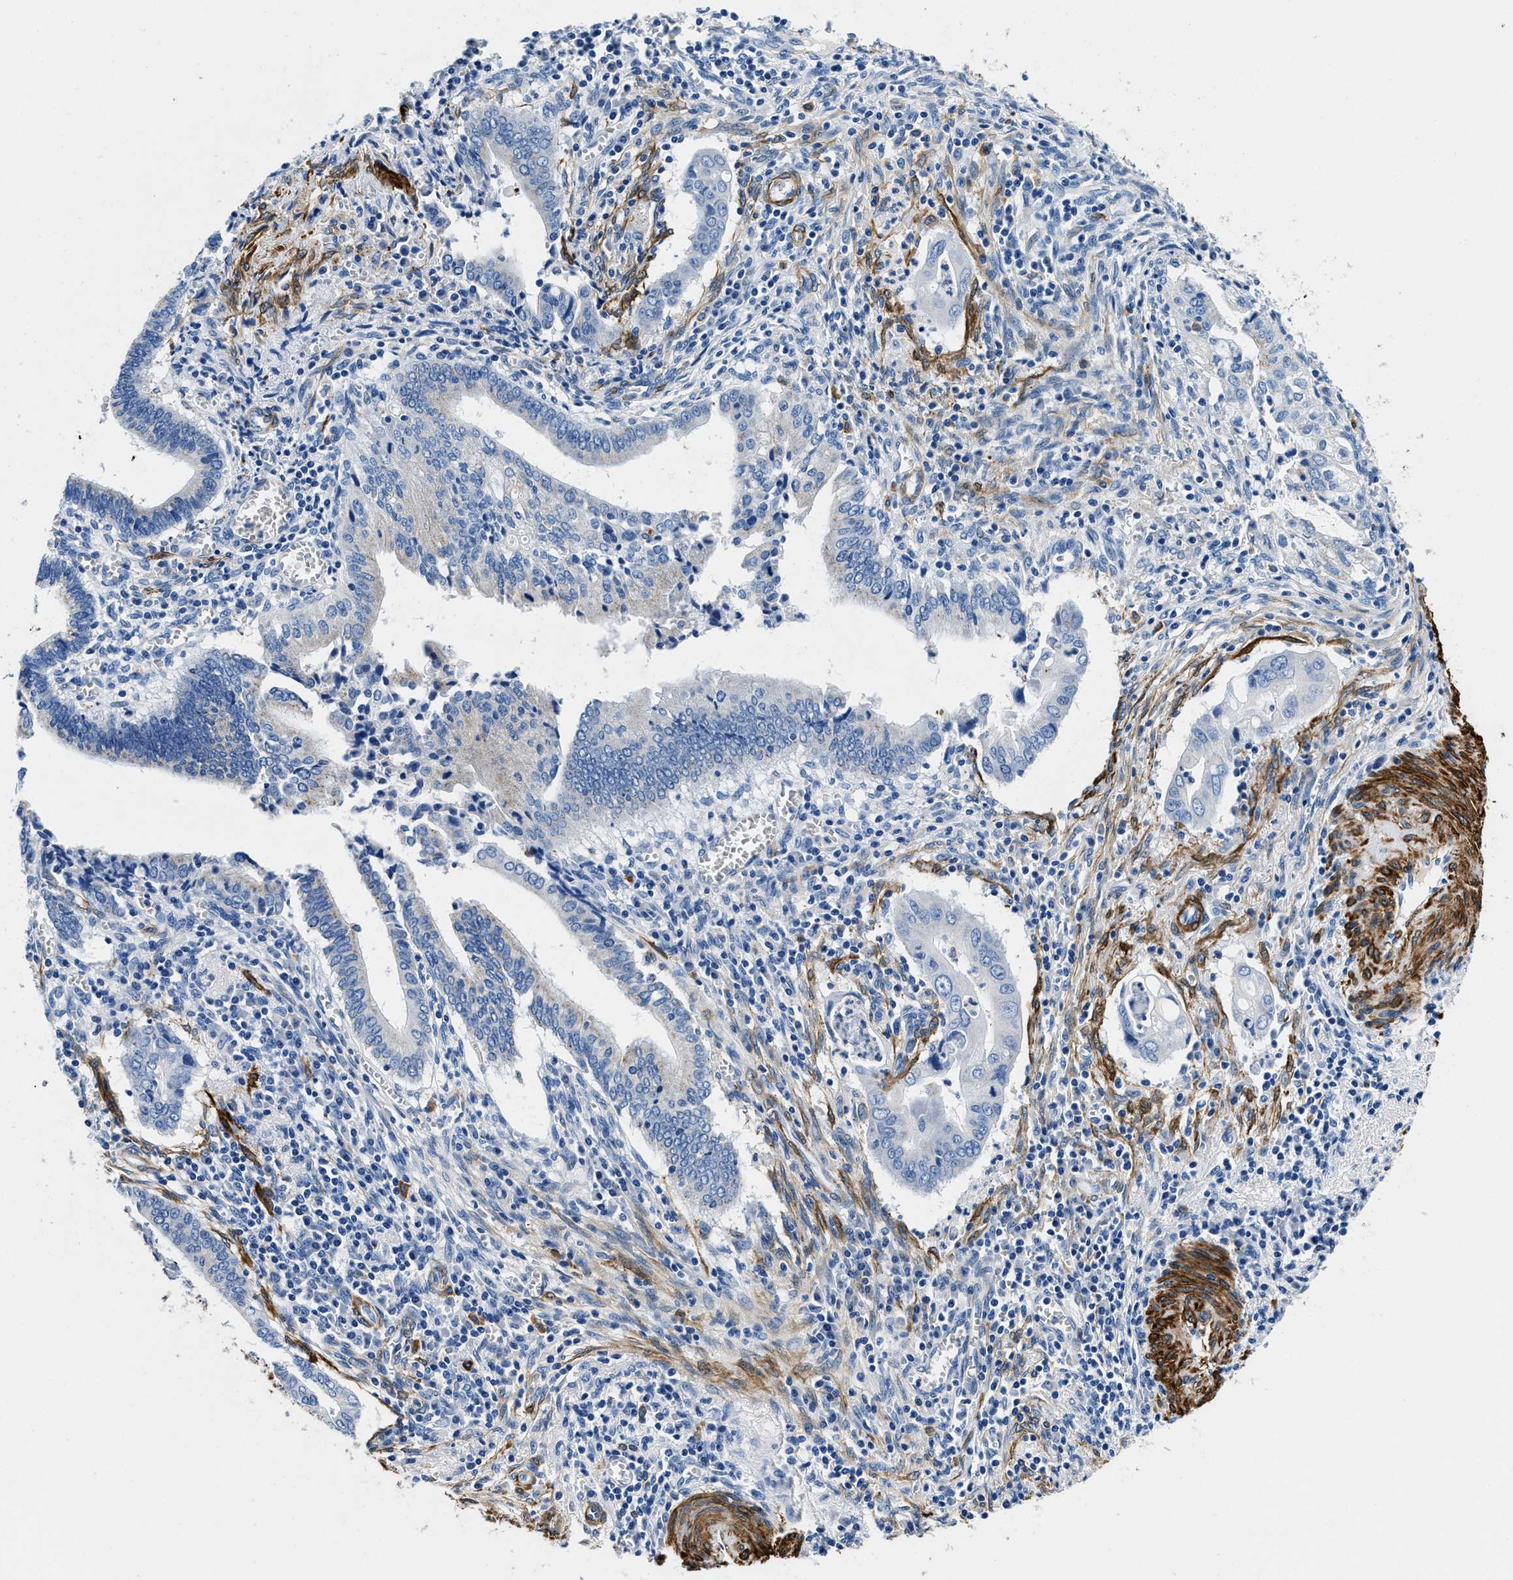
{"staining": {"intensity": "negative", "quantity": "none", "location": "none"}, "tissue": "cervical cancer", "cell_type": "Tumor cells", "image_type": "cancer", "snomed": [{"axis": "morphology", "description": "Adenocarcinoma, NOS"}, {"axis": "topography", "description": "Cervix"}], "caption": "There is no significant expression in tumor cells of adenocarcinoma (cervical).", "gene": "TEX261", "patient": {"sex": "female", "age": 44}}